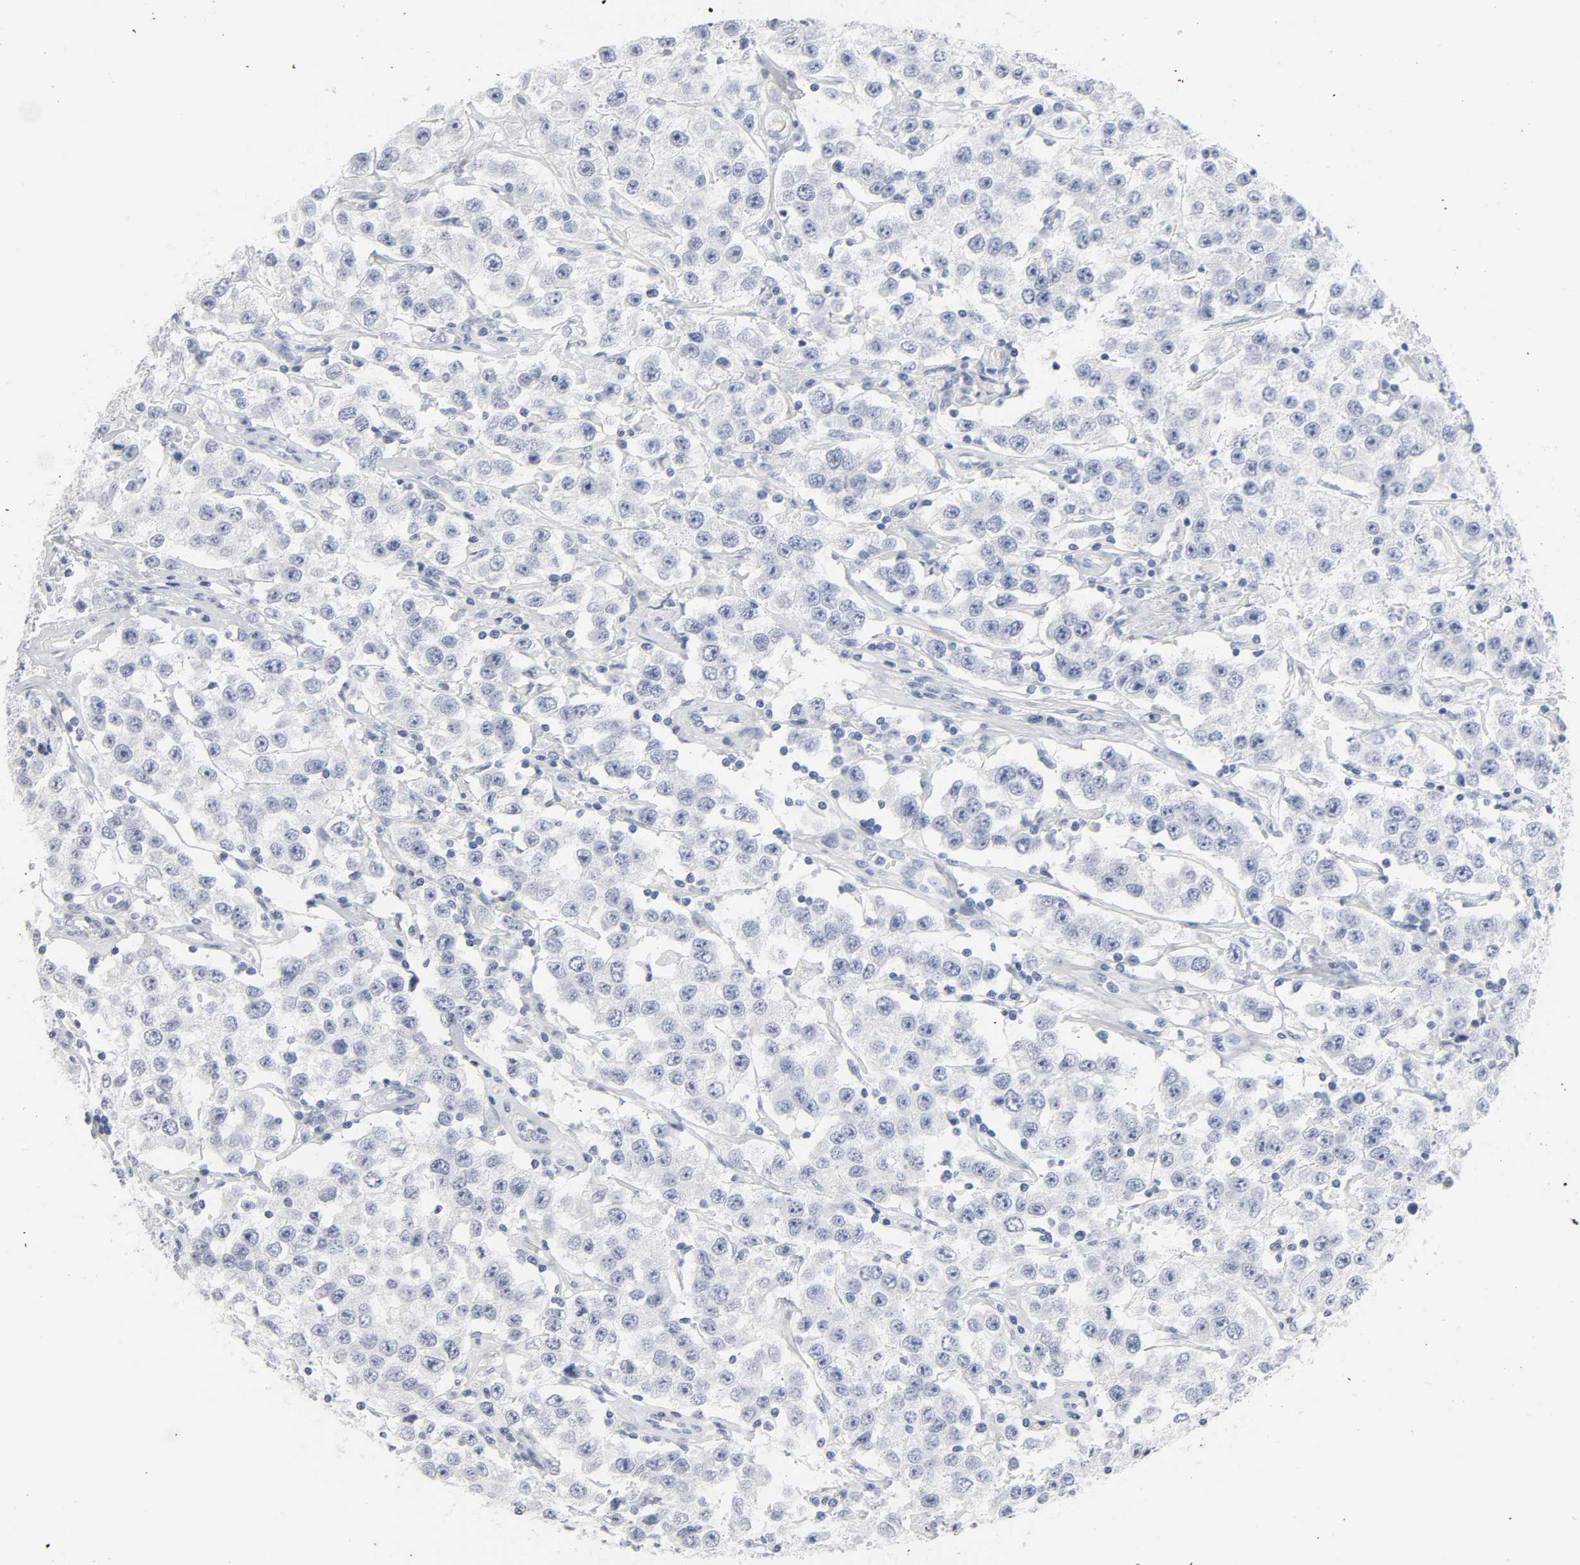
{"staining": {"intensity": "negative", "quantity": "none", "location": "none"}, "tissue": "testis cancer", "cell_type": "Tumor cells", "image_type": "cancer", "snomed": [{"axis": "morphology", "description": "Seminoma, NOS"}, {"axis": "topography", "description": "Testis"}], "caption": "Immunohistochemistry (IHC) of seminoma (testis) displays no positivity in tumor cells.", "gene": "ACP3", "patient": {"sex": "male", "age": 52}}